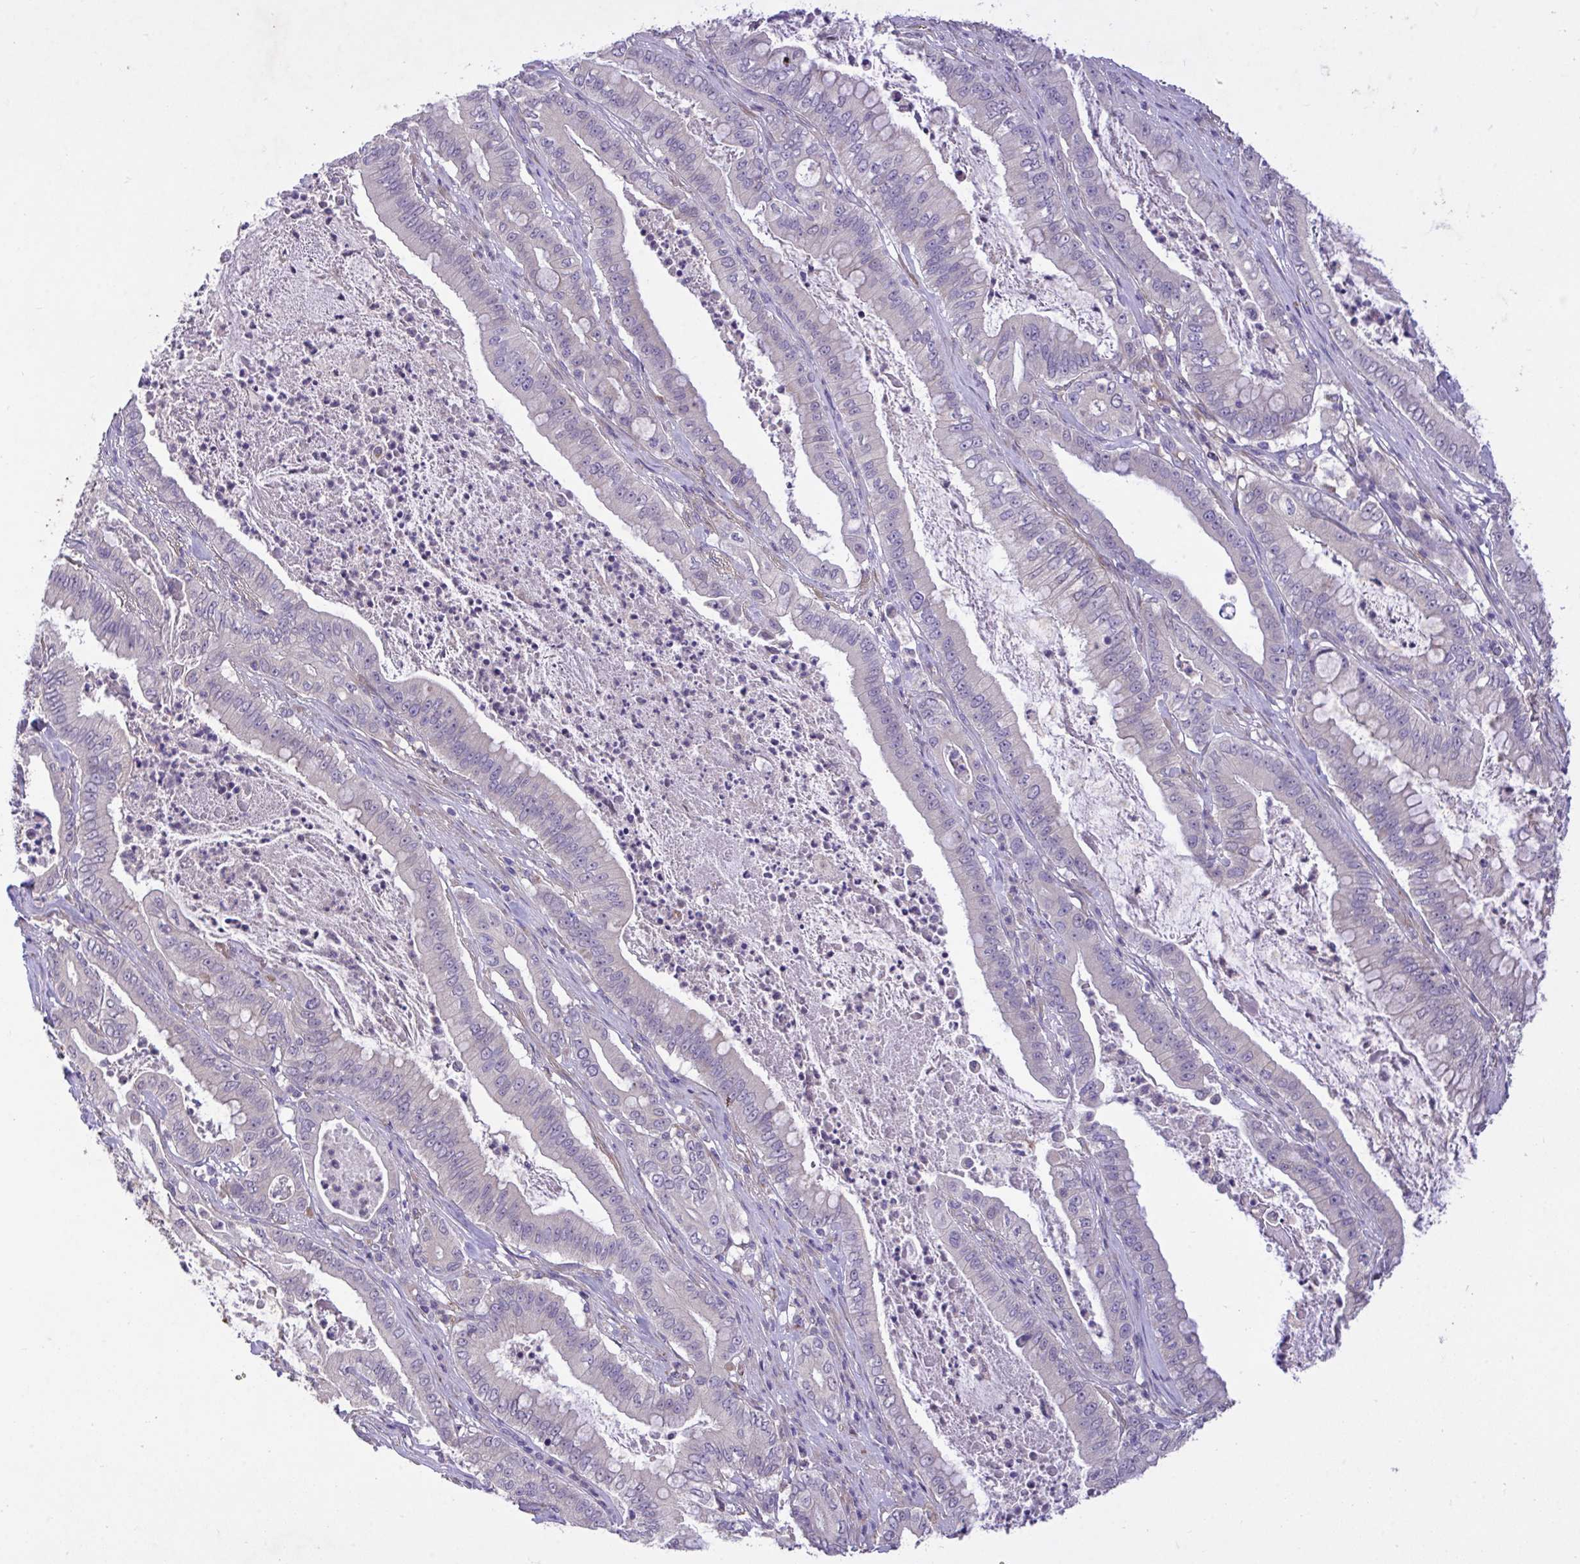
{"staining": {"intensity": "negative", "quantity": "none", "location": "none"}, "tissue": "pancreatic cancer", "cell_type": "Tumor cells", "image_type": "cancer", "snomed": [{"axis": "morphology", "description": "Adenocarcinoma, NOS"}, {"axis": "topography", "description": "Pancreas"}], "caption": "Immunohistochemical staining of pancreatic cancer (adenocarcinoma) demonstrates no significant positivity in tumor cells. (Stains: DAB immunohistochemistry (IHC) with hematoxylin counter stain, Microscopy: brightfield microscopy at high magnification).", "gene": "MPC2", "patient": {"sex": "male", "age": 71}}